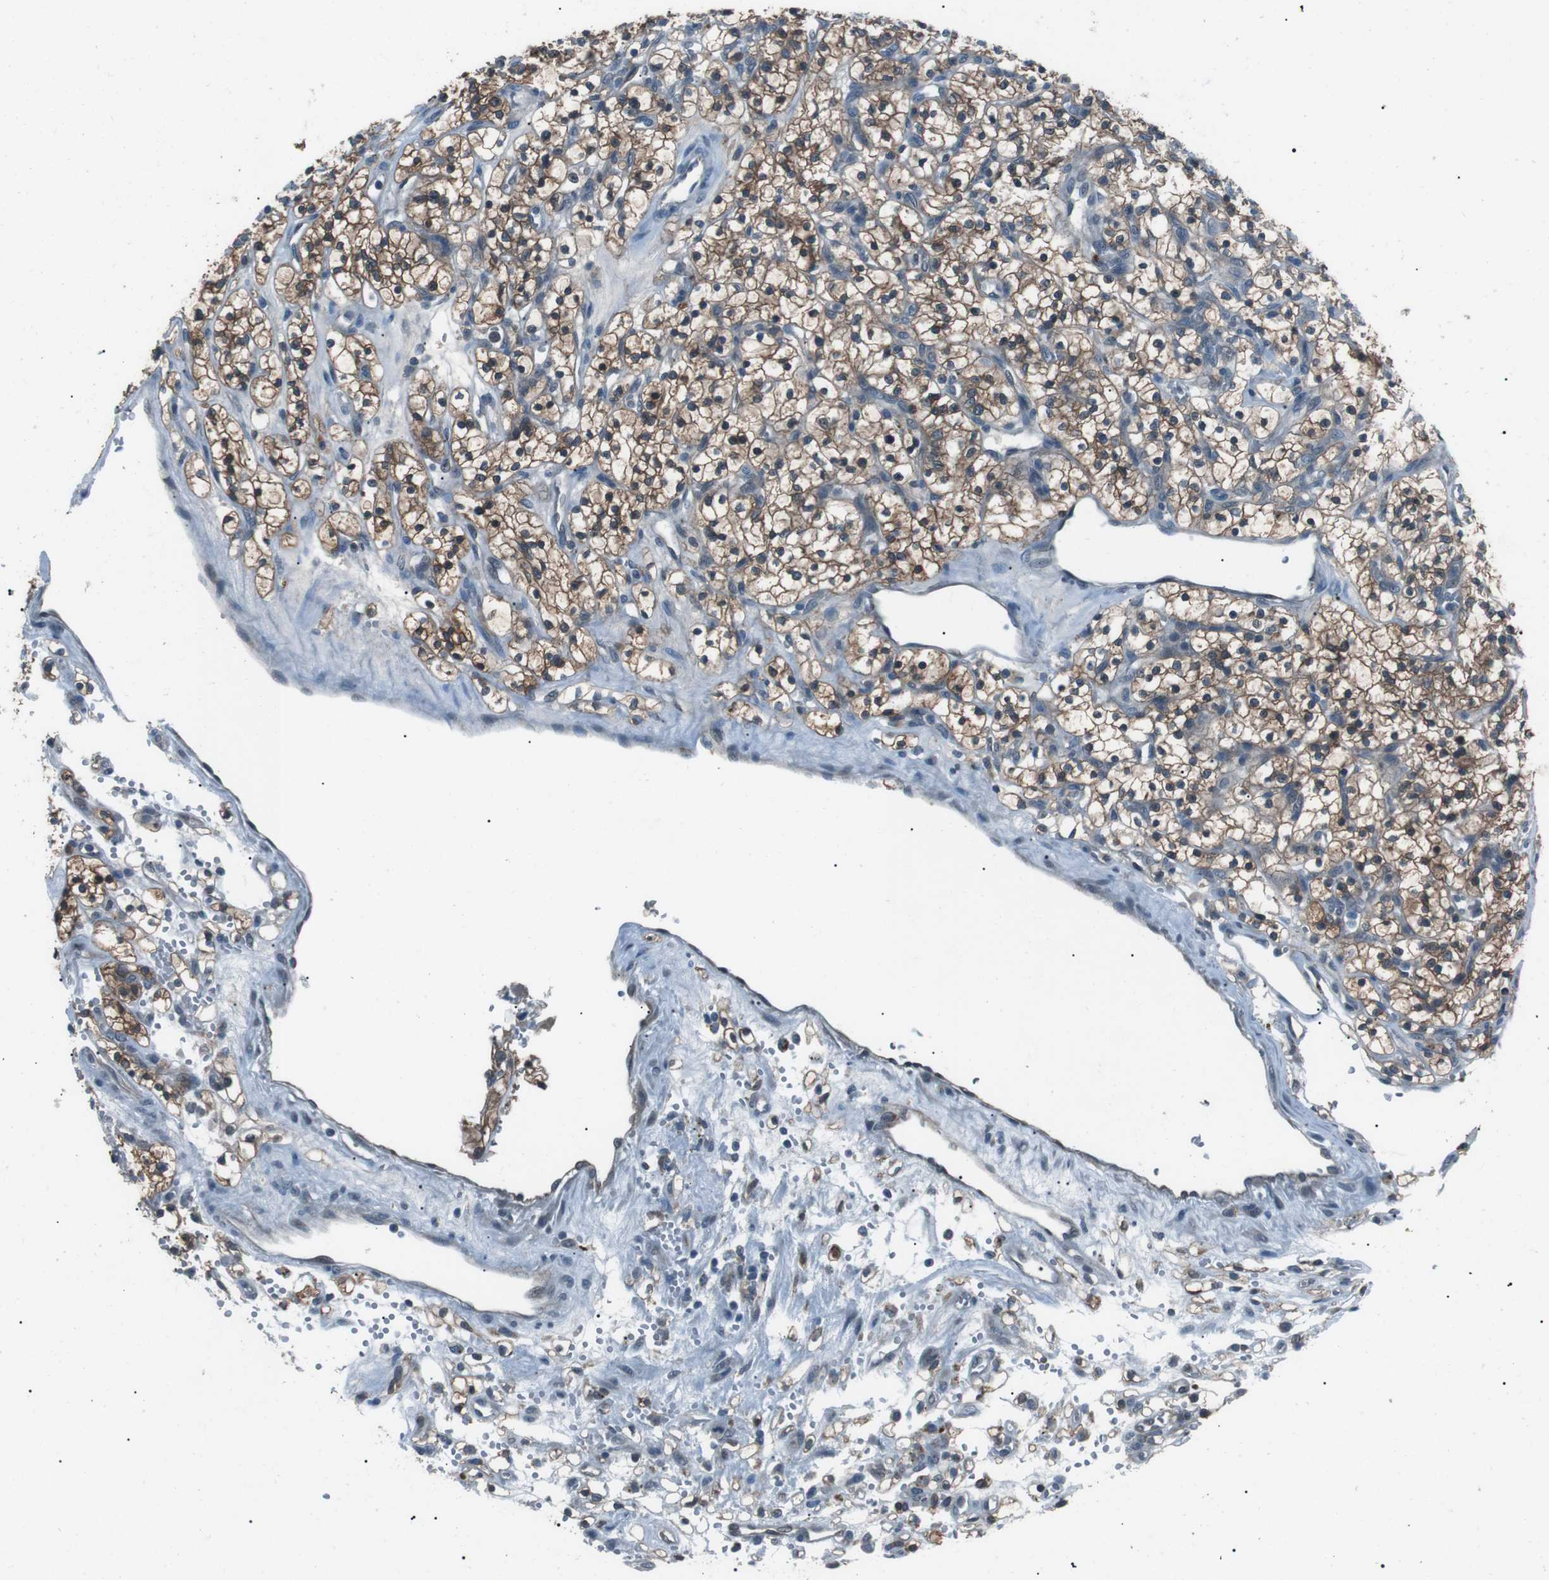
{"staining": {"intensity": "moderate", "quantity": ">75%", "location": "cytoplasmic/membranous"}, "tissue": "renal cancer", "cell_type": "Tumor cells", "image_type": "cancer", "snomed": [{"axis": "morphology", "description": "Adenocarcinoma, NOS"}, {"axis": "topography", "description": "Kidney"}], "caption": "A high-resolution photomicrograph shows IHC staining of renal cancer (adenocarcinoma), which displays moderate cytoplasmic/membranous staining in approximately >75% of tumor cells. The staining was performed using DAB, with brown indicating positive protein expression. Nuclei are stained blue with hematoxylin.", "gene": "LRIG2", "patient": {"sex": "female", "age": 57}}